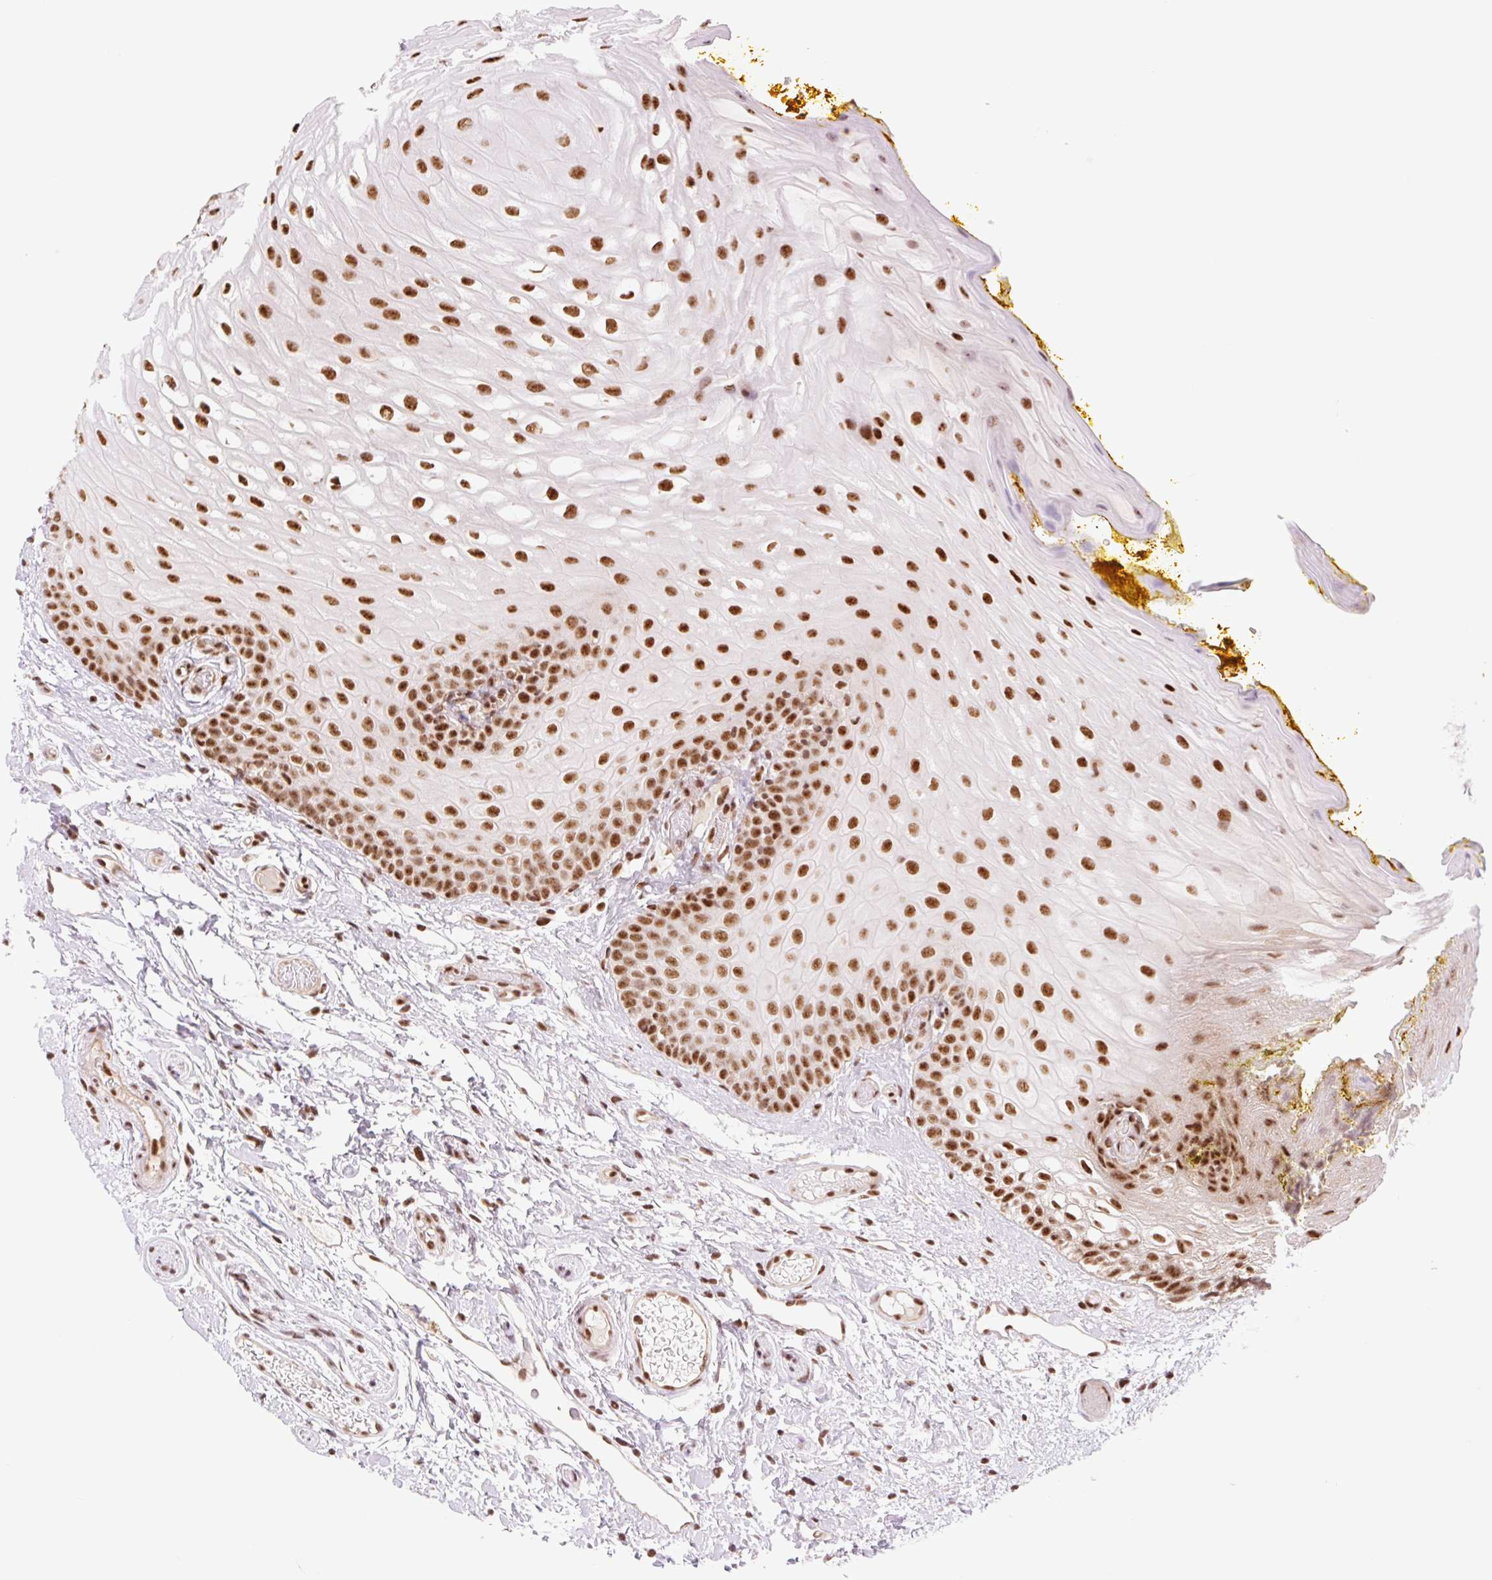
{"staining": {"intensity": "strong", "quantity": ">75%", "location": "nuclear"}, "tissue": "oral mucosa", "cell_type": "Squamous epithelial cells", "image_type": "normal", "snomed": [{"axis": "morphology", "description": "Normal tissue, NOS"}, {"axis": "topography", "description": "Oral tissue"}, {"axis": "topography", "description": "Tounge, NOS"}], "caption": "The image displays a brown stain indicating the presence of a protein in the nuclear of squamous epithelial cells in oral mucosa.", "gene": "PRDM11", "patient": {"sex": "female", "age": 60}}